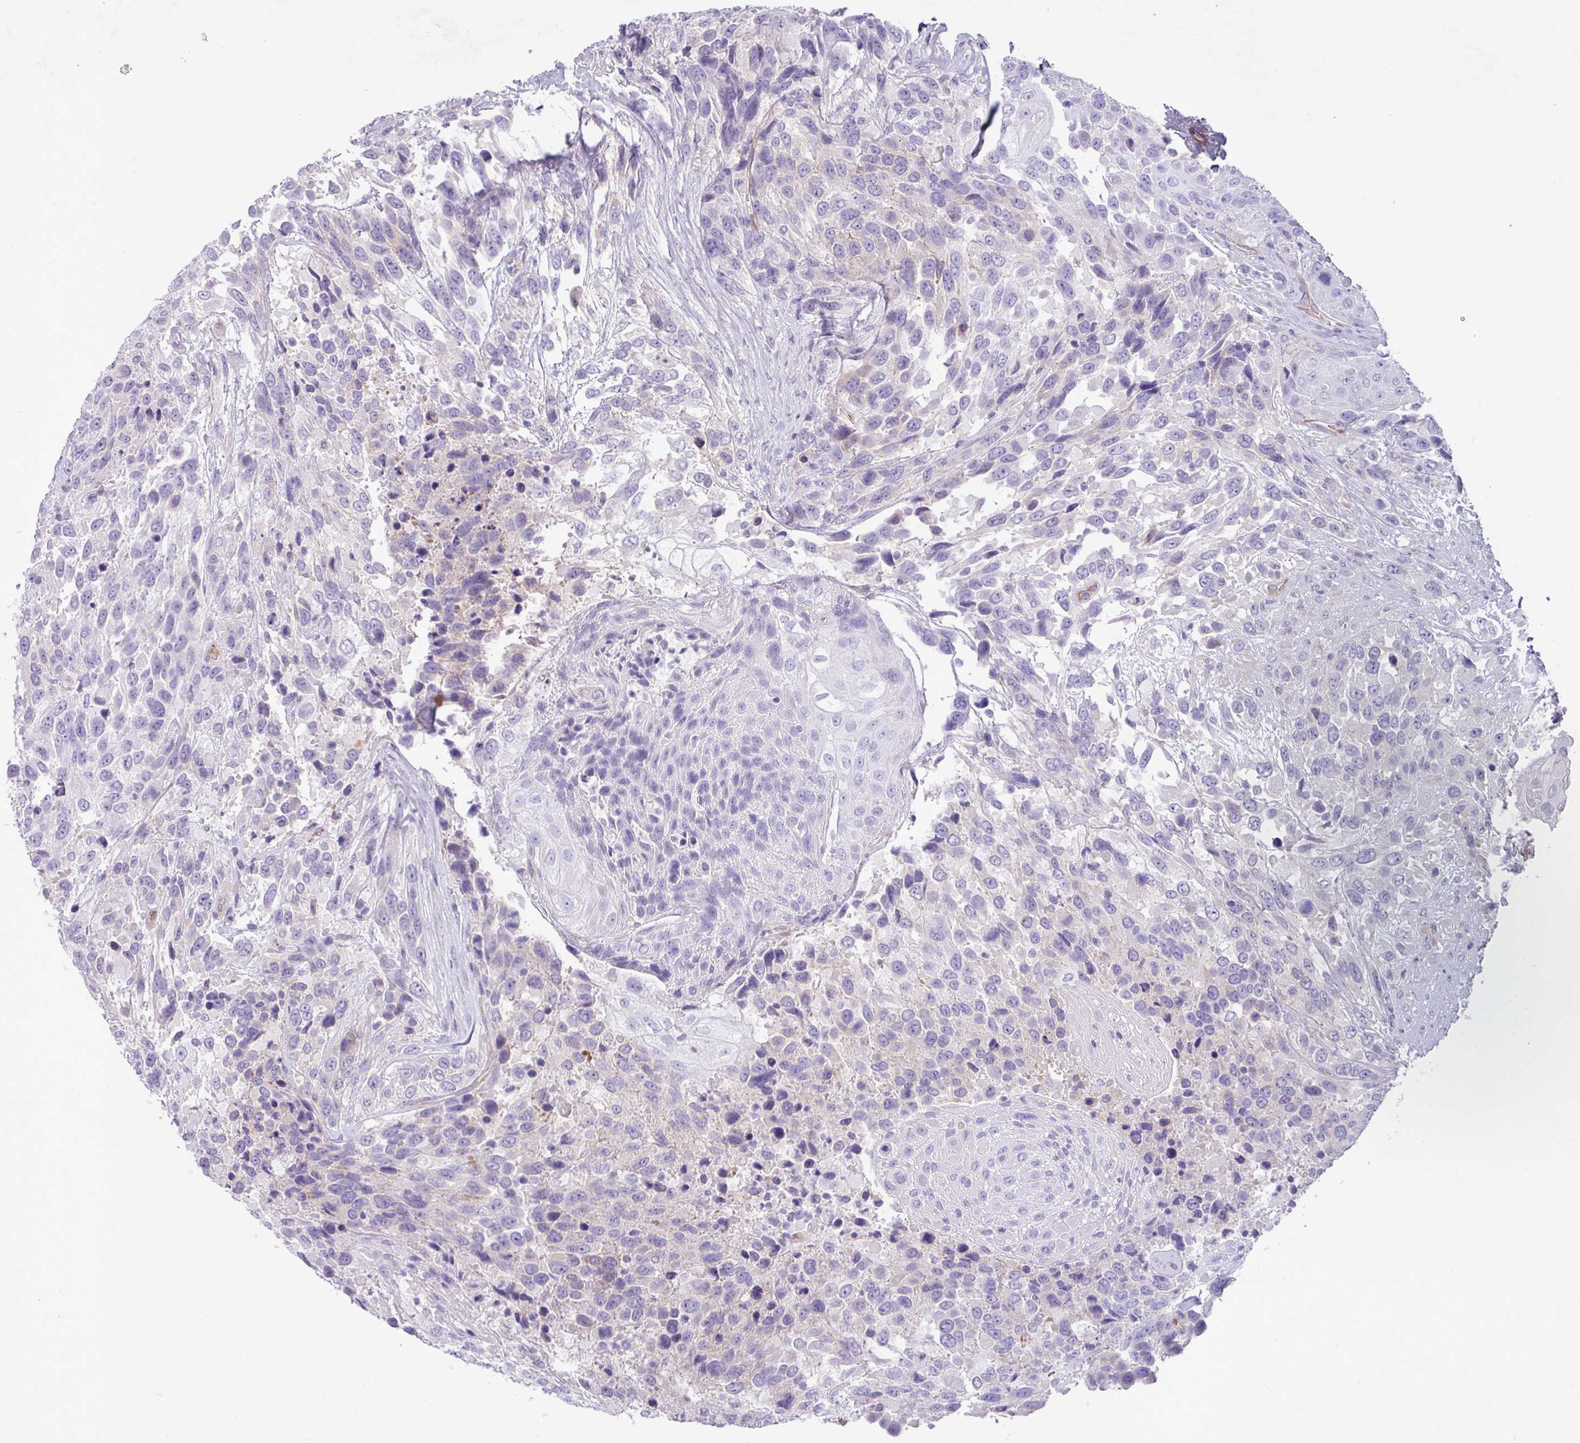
{"staining": {"intensity": "negative", "quantity": "none", "location": "none"}, "tissue": "urothelial cancer", "cell_type": "Tumor cells", "image_type": "cancer", "snomed": [{"axis": "morphology", "description": "Urothelial carcinoma, High grade"}, {"axis": "topography", "description": "Urinary bladder"}], "caption": "This histopathology image is of urothelial cancer stained with immunohistochemistry (IHC) to label a protein in brown with the nuclei are counter-stained blue. There is no positivity in tumor cells. (DAB immunohistochemistry (IHC) visualized using brightfield microscopy, high magnification).", "gene": "KIRREL3", "patient": {"sex": "female", "age": 70}}